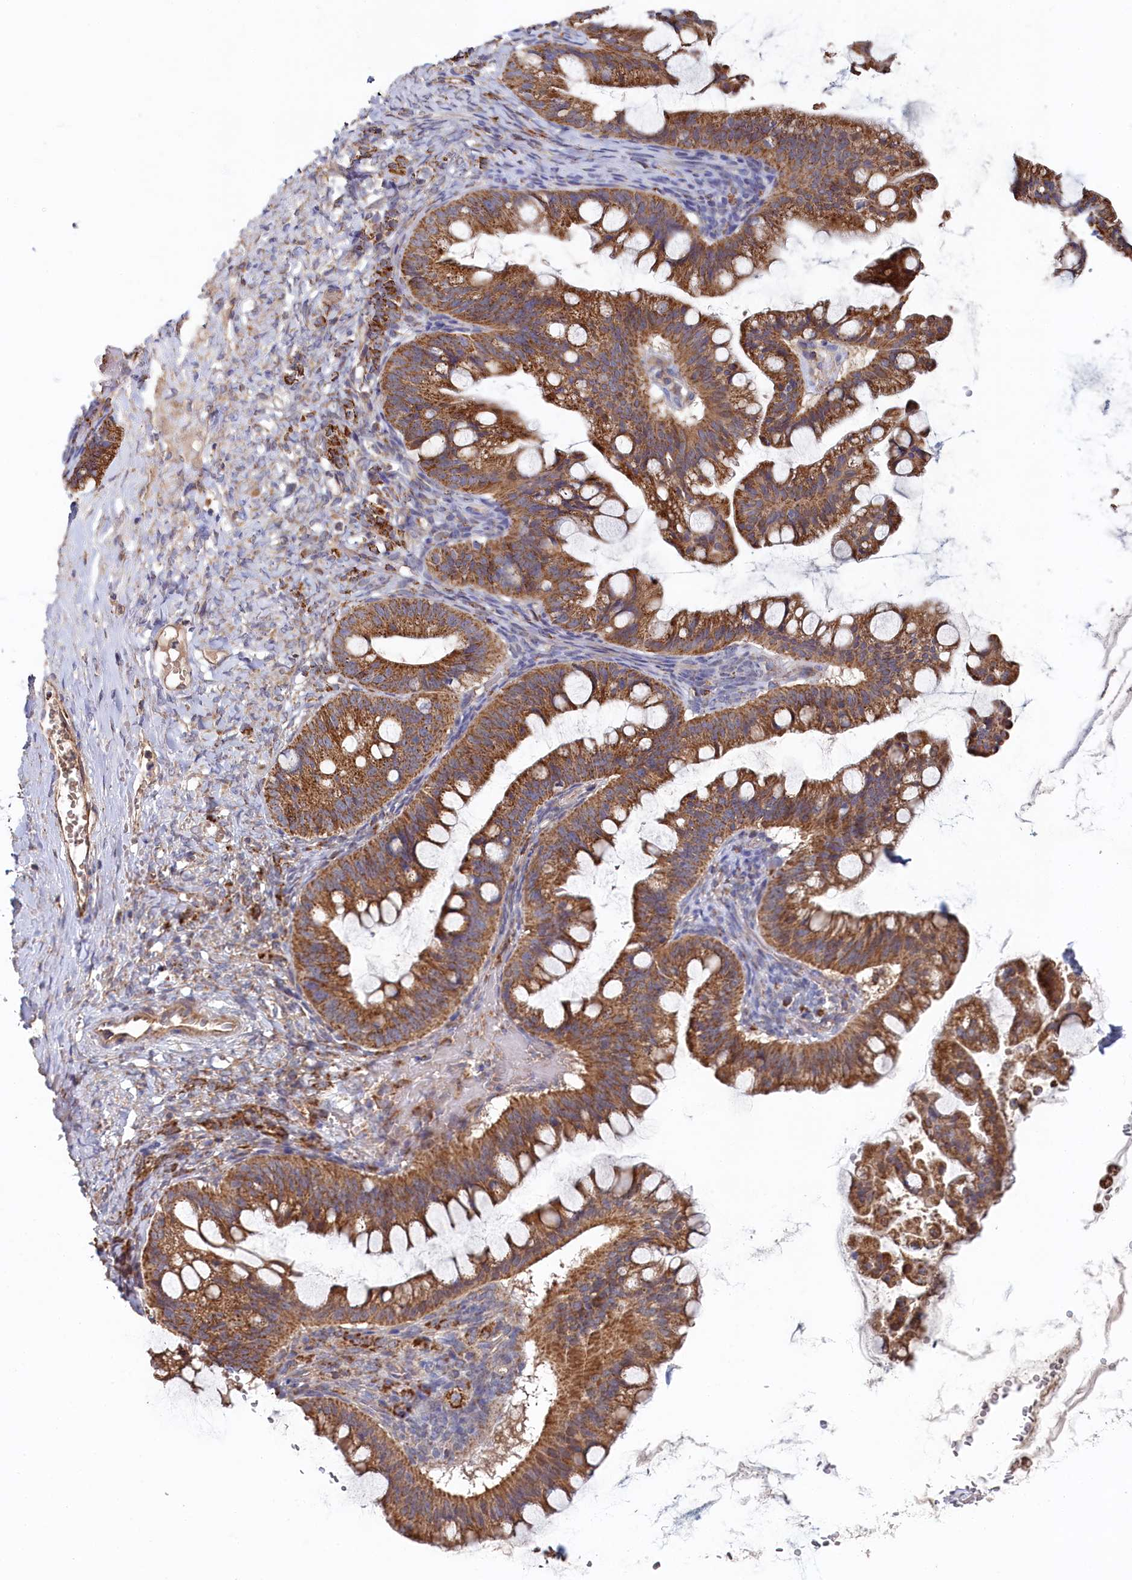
{"staining": {"intensity": "strong", "quantity": ">75%", "location": "cytoplasmic/membranous"}, "tissue": "ovarian cancer", "cell_type": "Tumor cells", "image_type": "cancer", "snomed": [{"axis": "morphology", "description": "Cystadenocarcinoma, mucinous, NOS"}, {"axis": "topography", "description": "Ovary"}], "caption": "A micrograph of human mucinous cystadenocarcinoma (ovarian) stained for a protein exhibits strong cytoplasmic/membranous brown staining in tumor cells.", "gene": "HAUS2", "patient": {"sex": "female", "age": 73}}